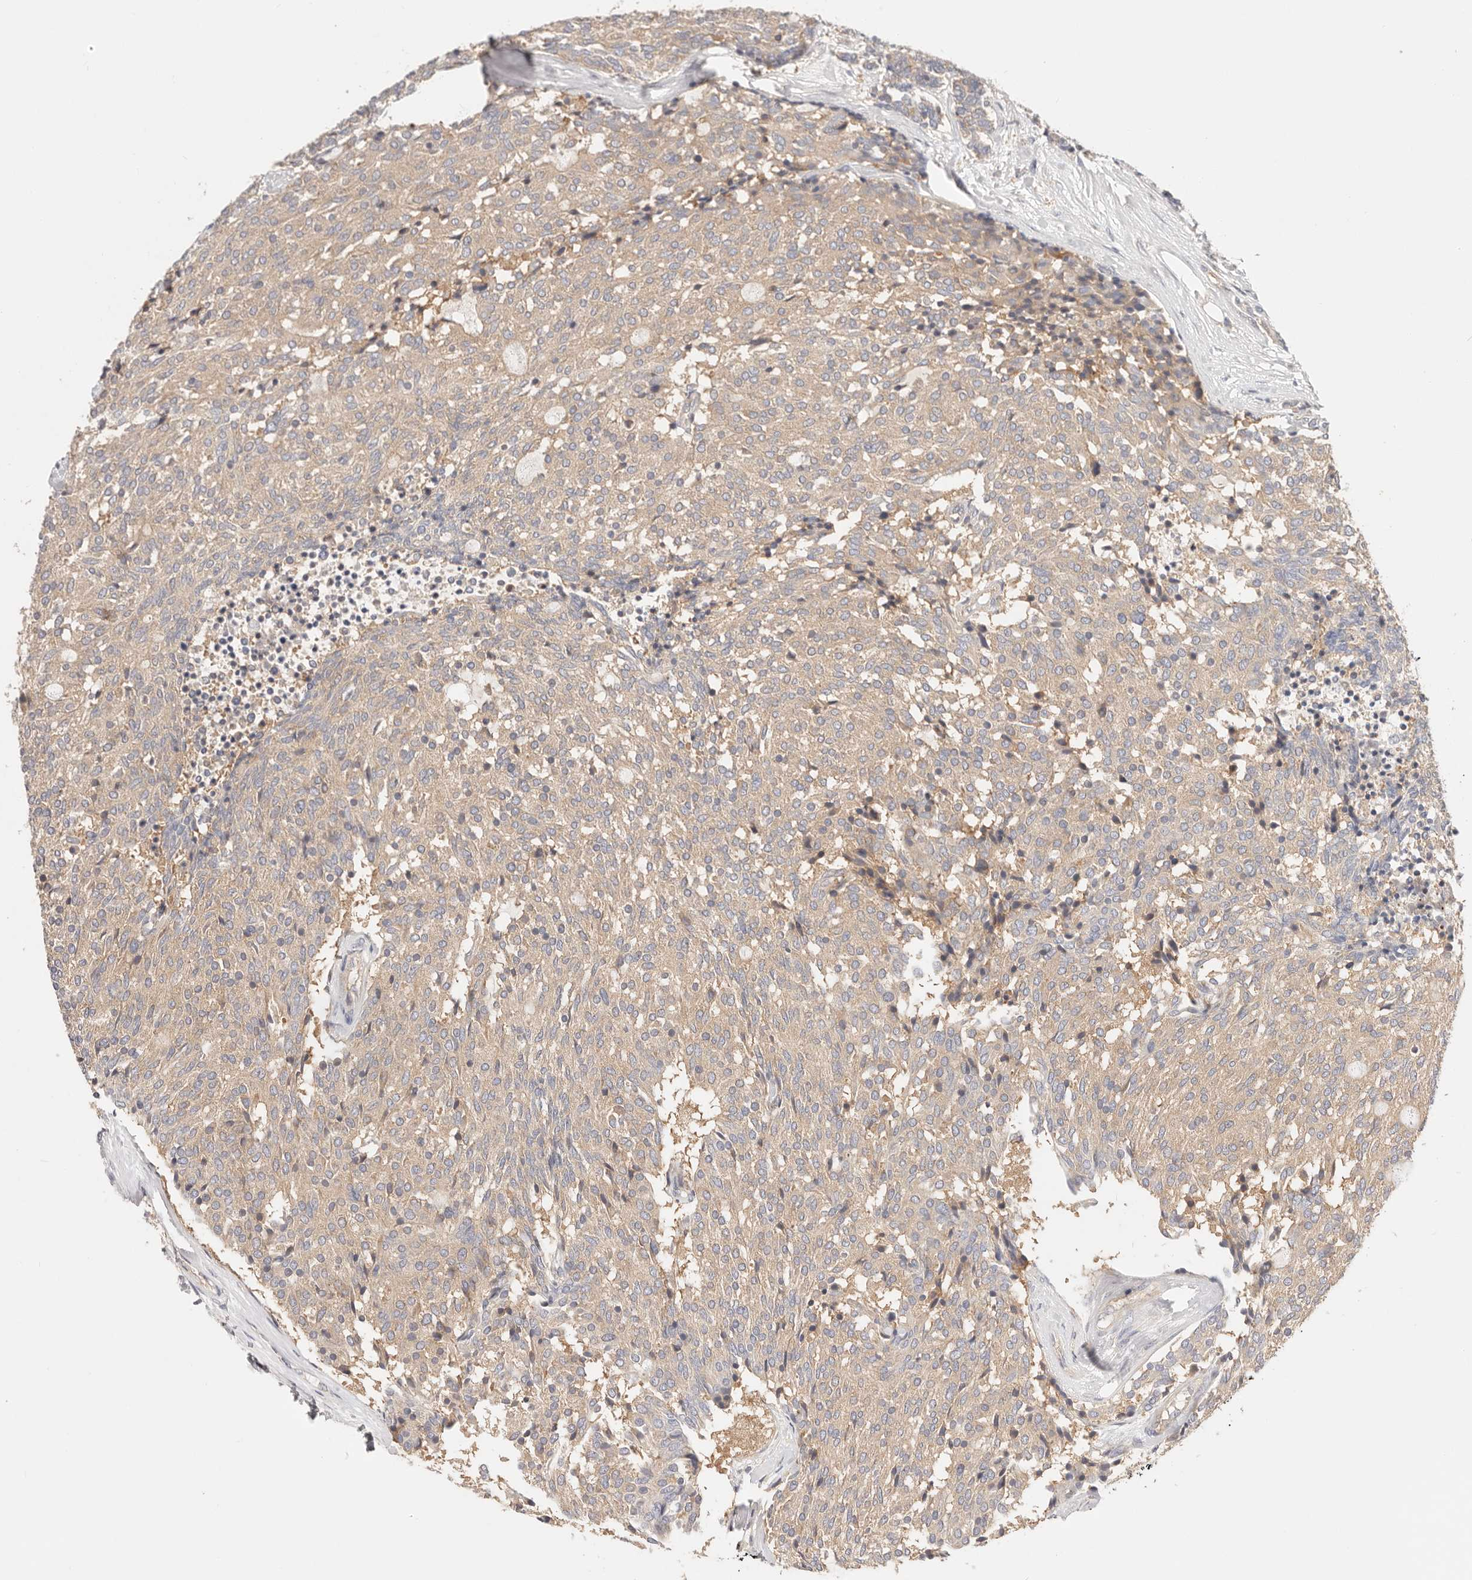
{"staining": {"intensity": "moderate", "quantity": ">75%", "location": "cytoplasmic/membranous"}, "tissue": "carcinoid", "cell_type": "Tumor cells", "image_type": "cancer", "snomed": [{"axis": "morphology", "description": "Carcinoid, malignant, NOS"}, {"axis": "topography", "description": "Pancreas"}], "caption": "Immunohistochemical staining of human carcinoid exhibits medium levels of moderate cytoplasmic/membranous expression in about >75% of tumor cells.", "gene": "KCMF1", "patient": {"sex": "female", "age": 54}}